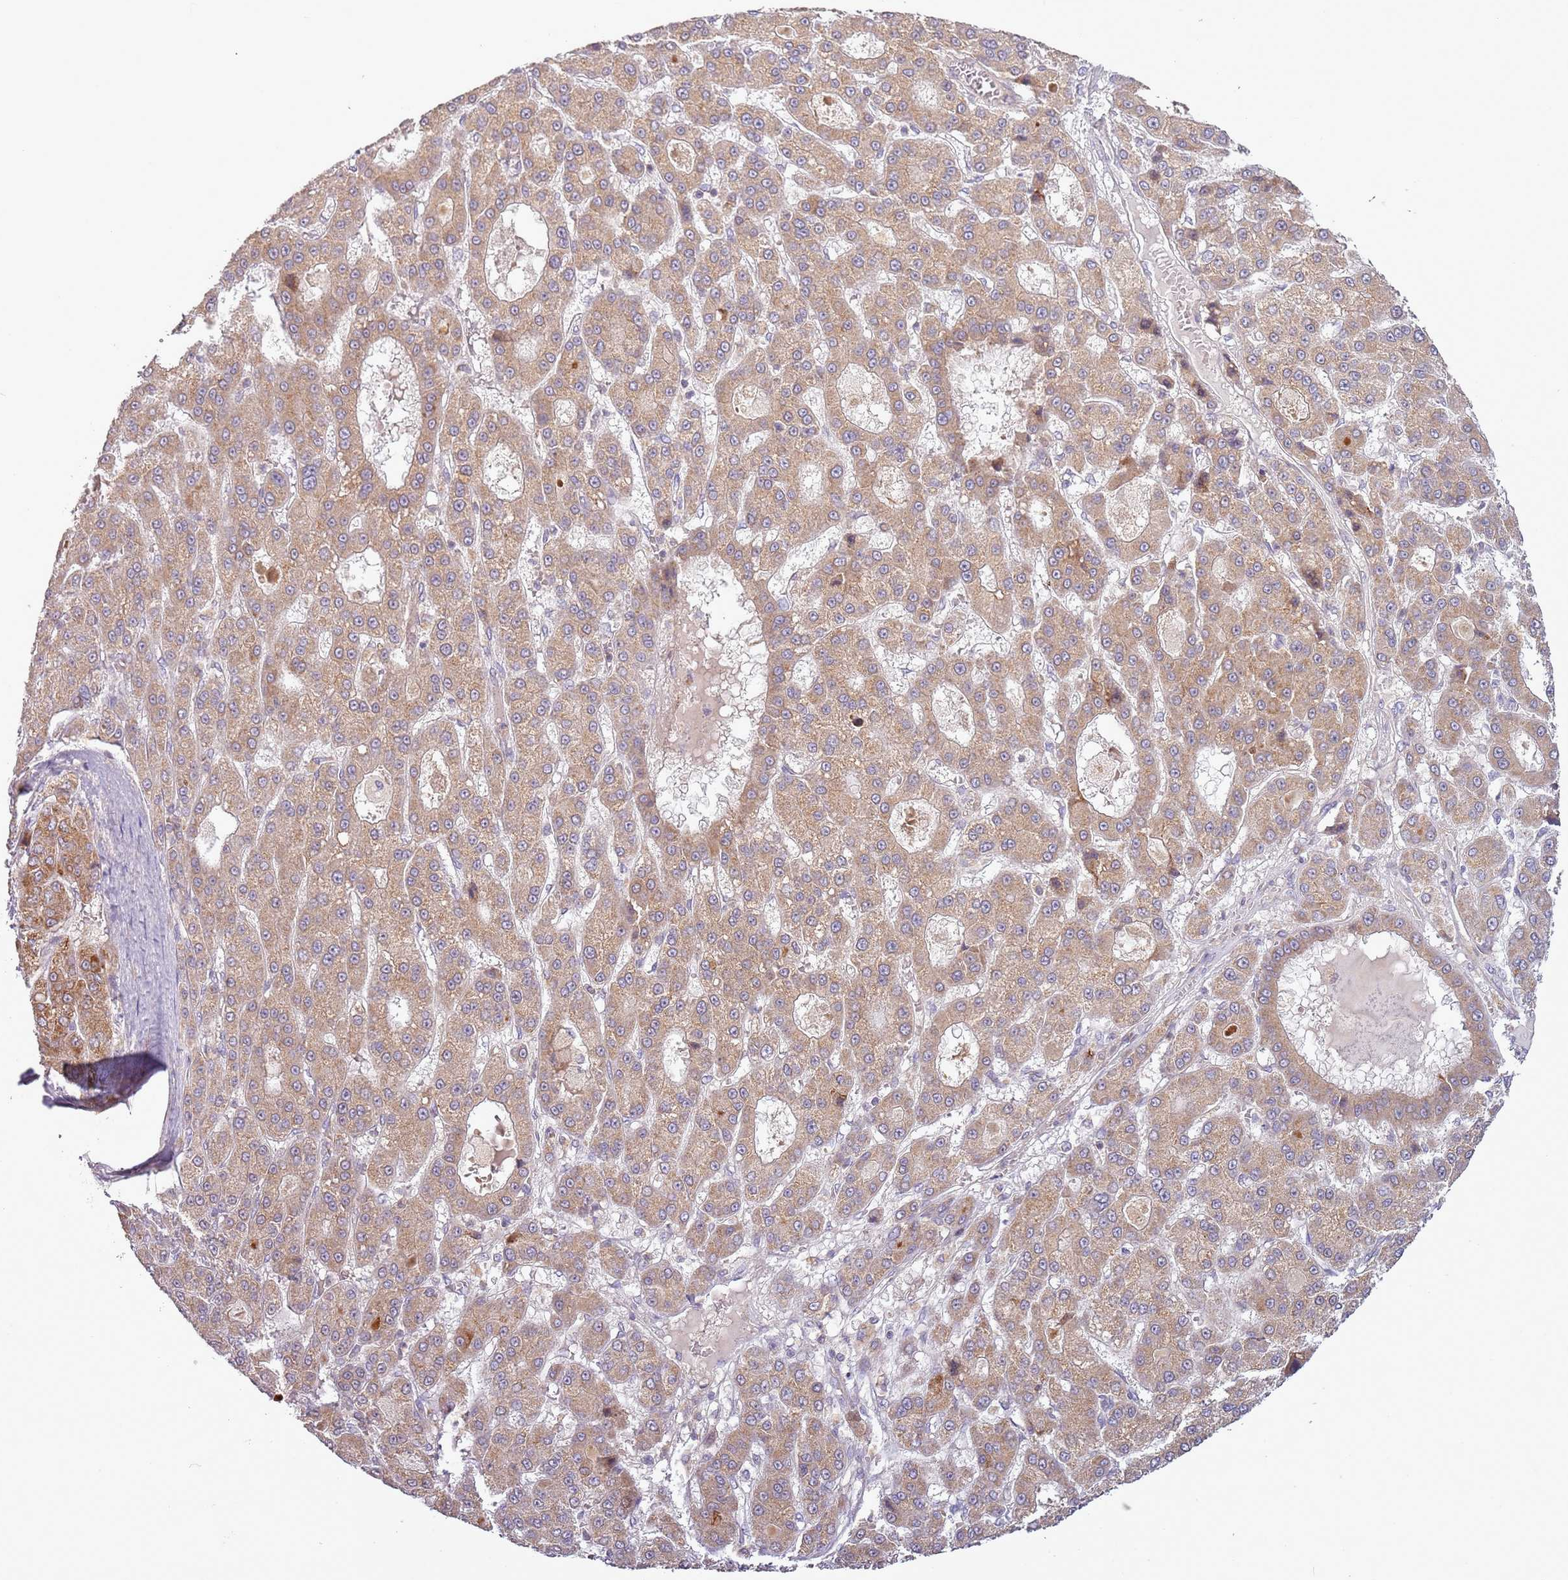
{"staining": {"intensity": "moderate", "quantity": ">75%", "location": "cytoplasmic/membranous"}, "tissue": "liver cancer", "cell_type": "Tumor cells", "image_type": "cancer", "snomed": [{"axis": "morphology", "description": "Carcinoma, Hepatocellular, NOS"}, {"axis": "topography", "description": "Liver"}], "caption": "This is a micrograph of immunohistochemistry staining of liver hepatocellular carcinoma, which shows moderate positivity in the cytoplasmic/membranous of tumor cells.", "gene": "DTD2", "patient": {"sex": "male", "age": 70}}